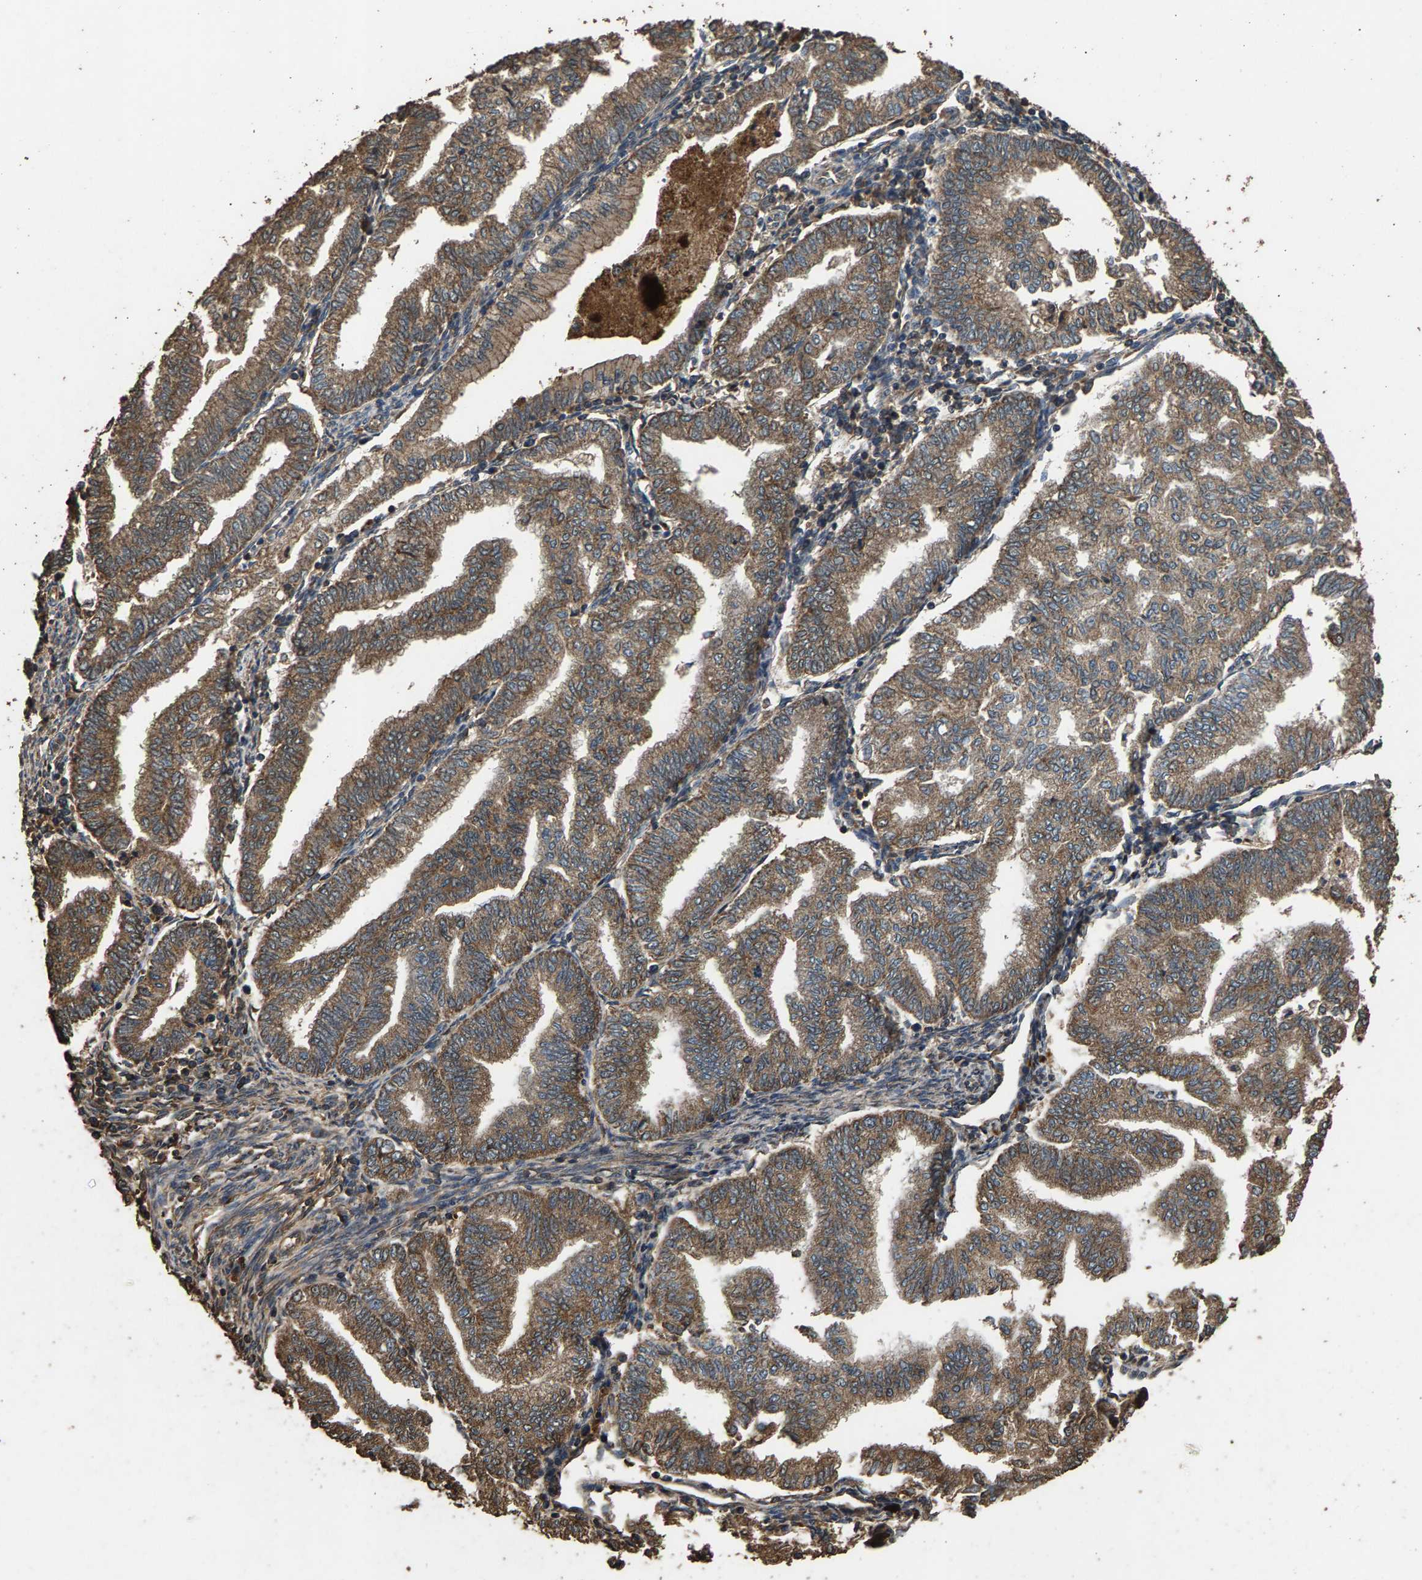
{"staining": {"intensity": "moderate", "quantity": ">75%", "location": "cytoplasmic/membranous"}, "tissue": "endometrial cancer", "cell_type": "Tumor cells", "image_type": "cancer", "snomed": [{"axis": "morphology", "description": "Polyp, NOS"}, {"axis": "morphology", "description": "Adenocarcinoma, NOS"}, {"axis": "morphology", "description": "Adenoma, NOS"}, {"axis": "topography", "description": "Endometrium"}], "caption": "An image showing moderate cytoplasmic/membranous staining in approximately >75% of tumor cells in endometrial cancer, as visualized by brown immunohistochemical staining.", "gene": "MRPL27", "patient": {"sex": "female", "age": 79}}